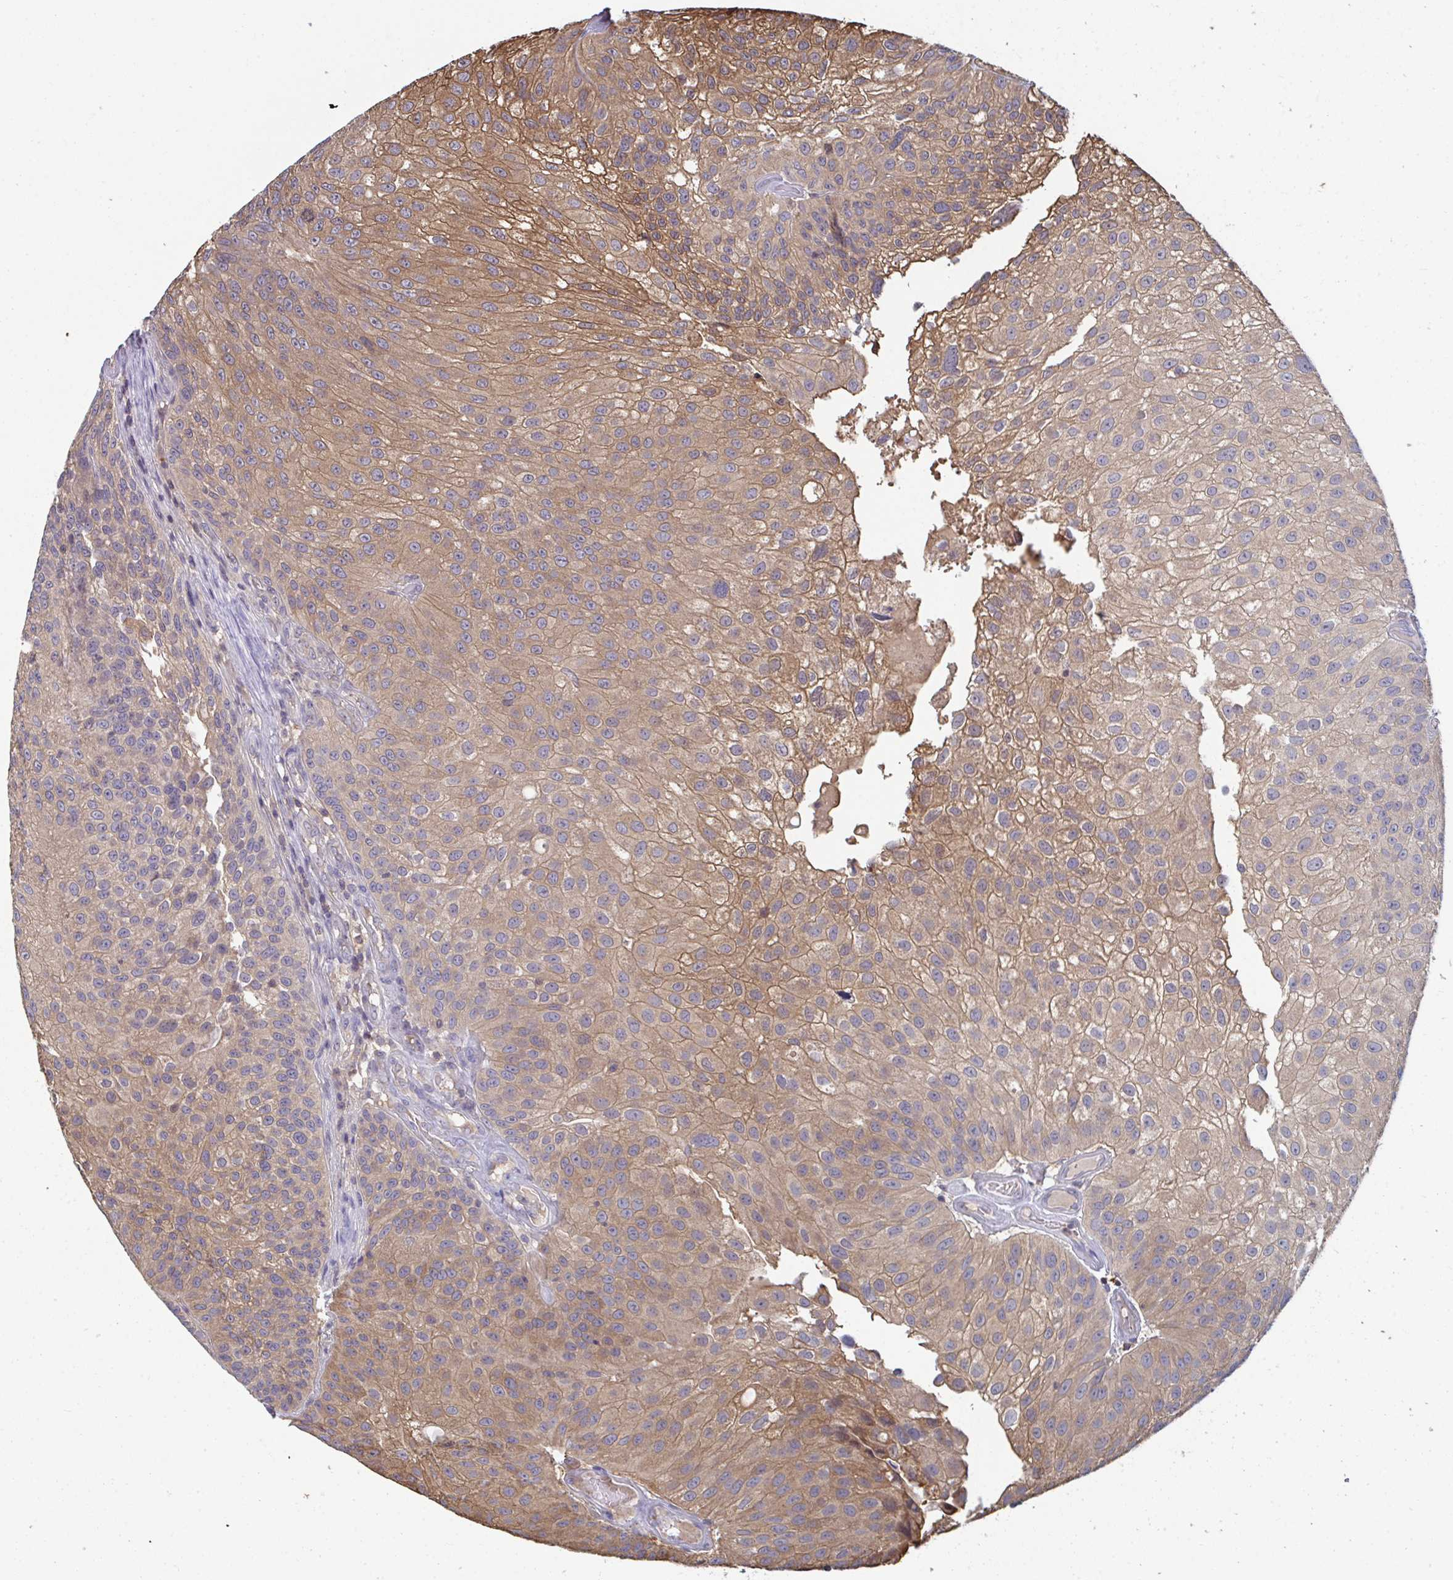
{"staining": {"intensity": "moderate", "quantity": "25%-75%", "location": "cytoplasmic/membranous"}, "tissue": "urothelial cancer", "cell_type": "Tumor cells", "image_type": "cancer", "snomed": [{"axis": "morphology", "description": "Urothelial carcinoma, NOS"}, {"axis": "topography", "description": "Urinary bladder"}], "caption": "Protein analysis of urothelial cancer tissue demonstrates moderate cytoplasmic/membranous positivity in approximately 25%-75% of tumor cells.", "gene": "TTC9C", "patient": {"sex": "male", "age": 87}}